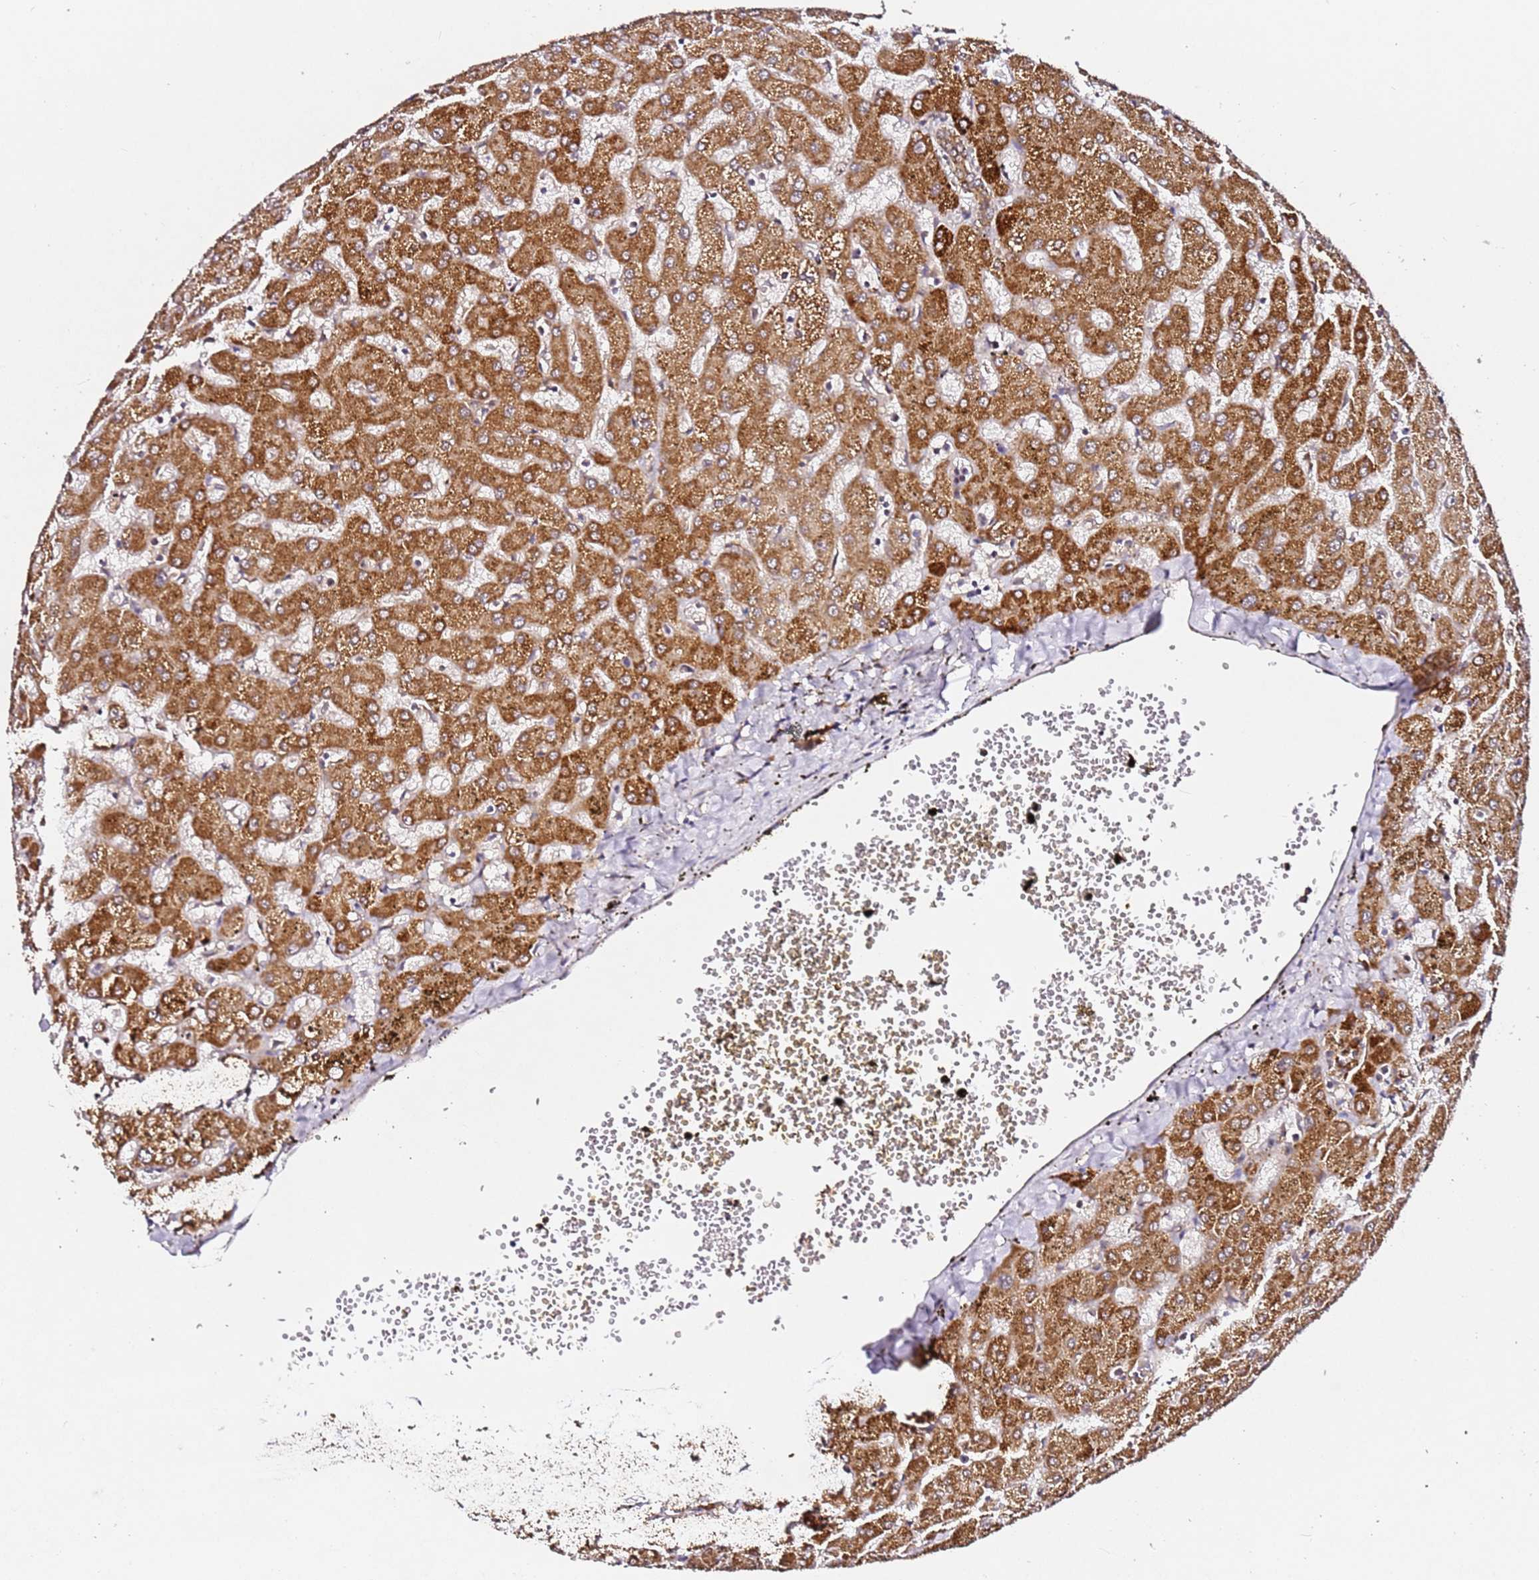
{"staining": {"intensity": "weak", "quantity": ">75%", "location": "cytoplasmic/membranous"}, "tissue": "liver", "cell_type": "Cholangiocytes", "image_type": "normal", "snomed": [{"axis": "morphology", "description": "Normal tissue, NOS"}, {"axis": "topography", "description": "Liver"}], "caption": "Immunohistochemistry (IHC) (DAB (3,3'-diaminobenzidine)) staining of unremarkable liver shows weak cytoplasmic/membranous protein positivity in about >75% of cholangiocytes.", "gene": "ALG11", "patient": {"sex": "female", "age": 63}}